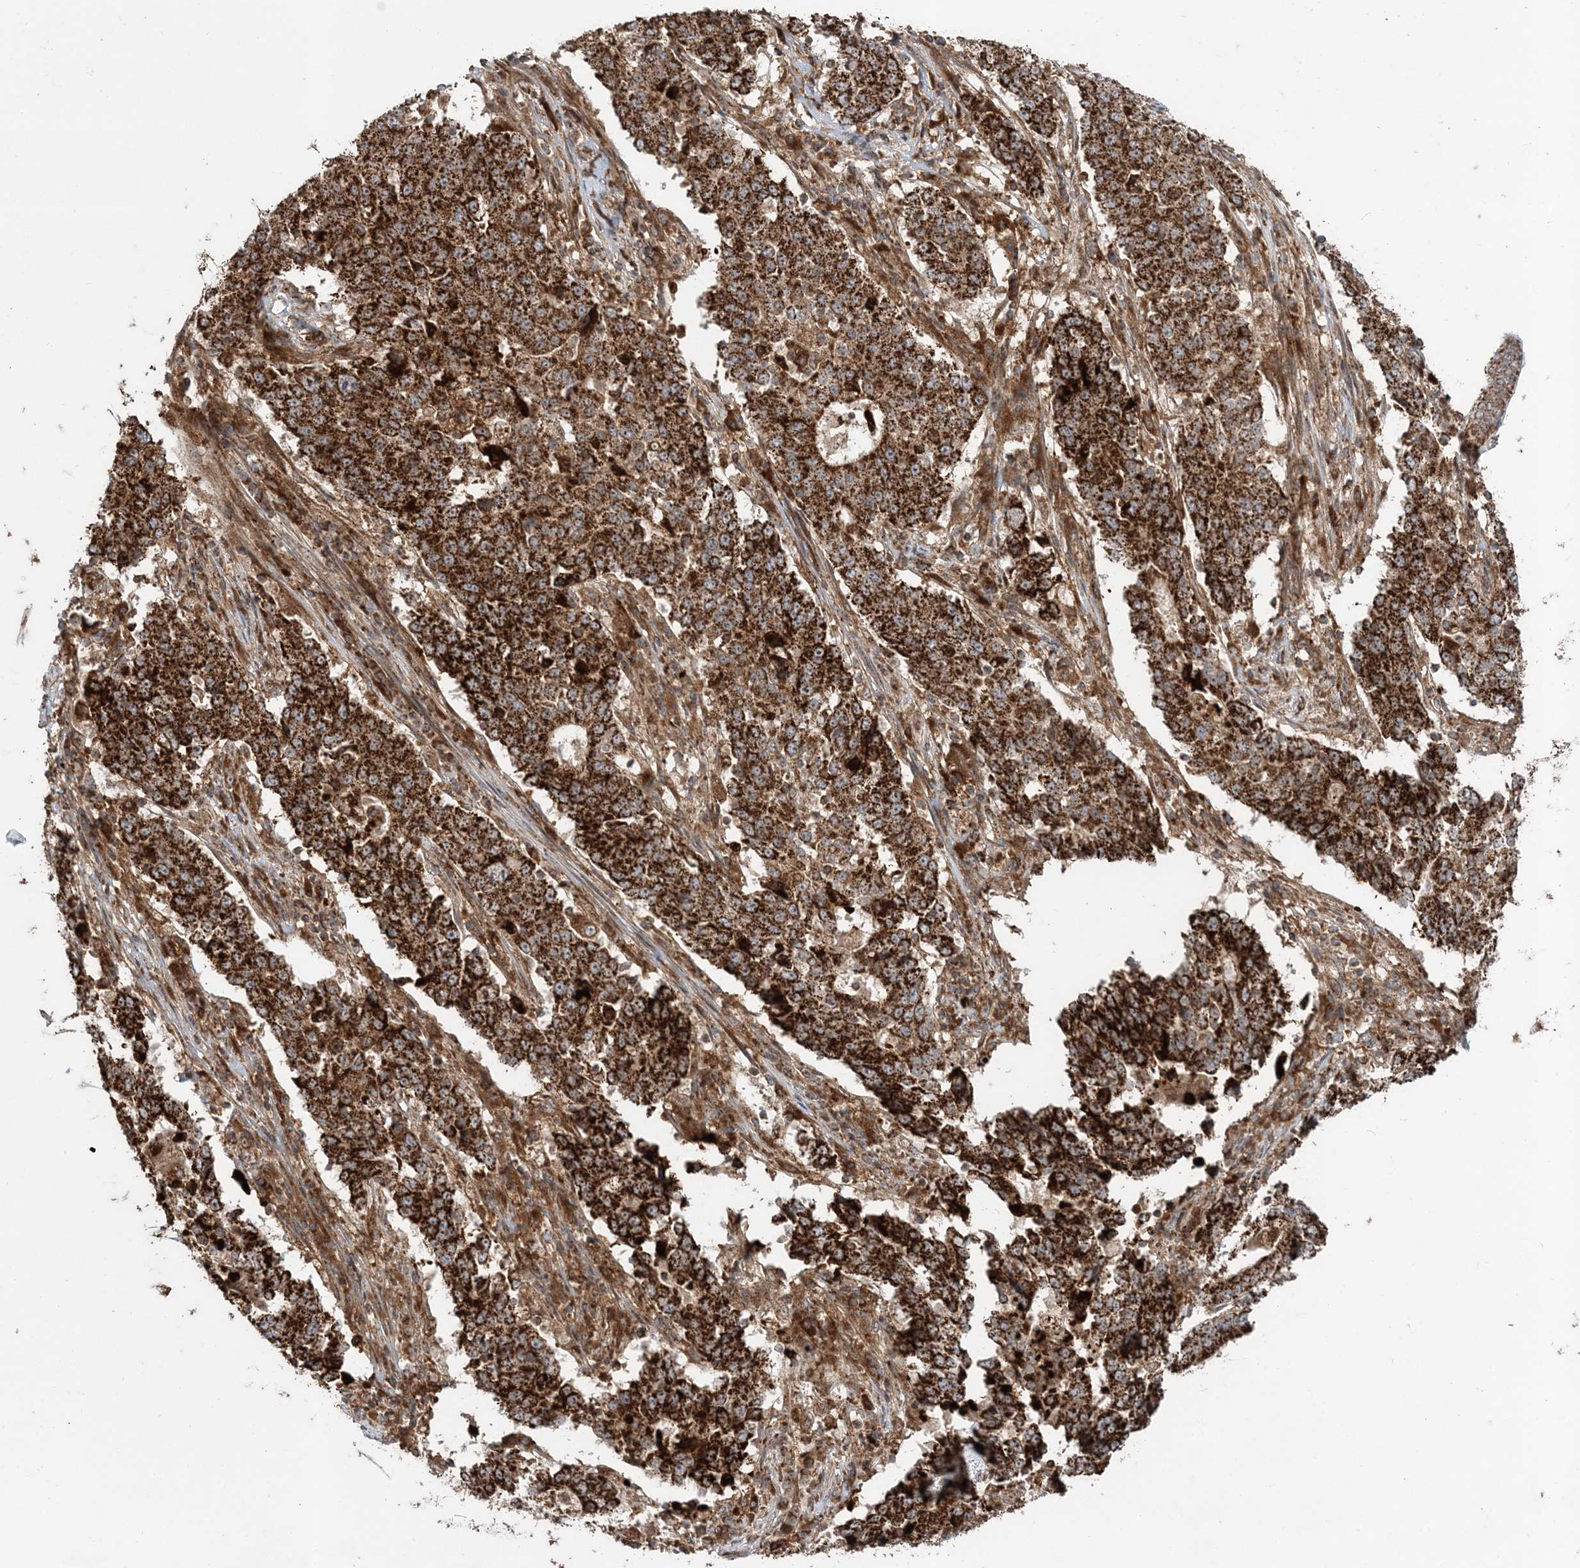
{"staining": {"intensity": "strong", "quantity": ">75%", "location": "cytoplasmic/membranous"}, "tissue": "stomach cancer", "cell_type": "Tumor cells", "image_type": "cancer", "snomed": [{"axis": "morphology", "description": "Adenocarcinoma, NOS"}, {"axis": "topography", "description": "Stomach"}], "caption": "The histopathology image exhibits staining of adenocarcinoma (stomach), revealing strong cytoplasmic/membranous protein expression (brown color) within tumor cells.", "gene": "LRPPRC", "patient": {"sex": "male", "age": 59}}